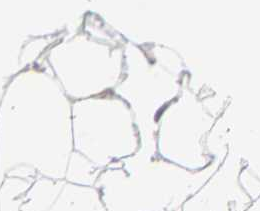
{"staining": {"intensity": "negative", "quantity": "none", "location": "none"}, "tissue": "adipose tissue", "cell_type": "Adipocytes", "image_type": "normal", "snomed": [{"axis": "morphology", "description": "Normal tissue, NOS"}, {"axis": "topography", "description": "Breast"}], "caption": "Immunohistochemistry of normal human adipose tissue exhibits no staining in adipocytes.", "gene": "SCFD1", "patient": {"sex": "female", "age": 22}}